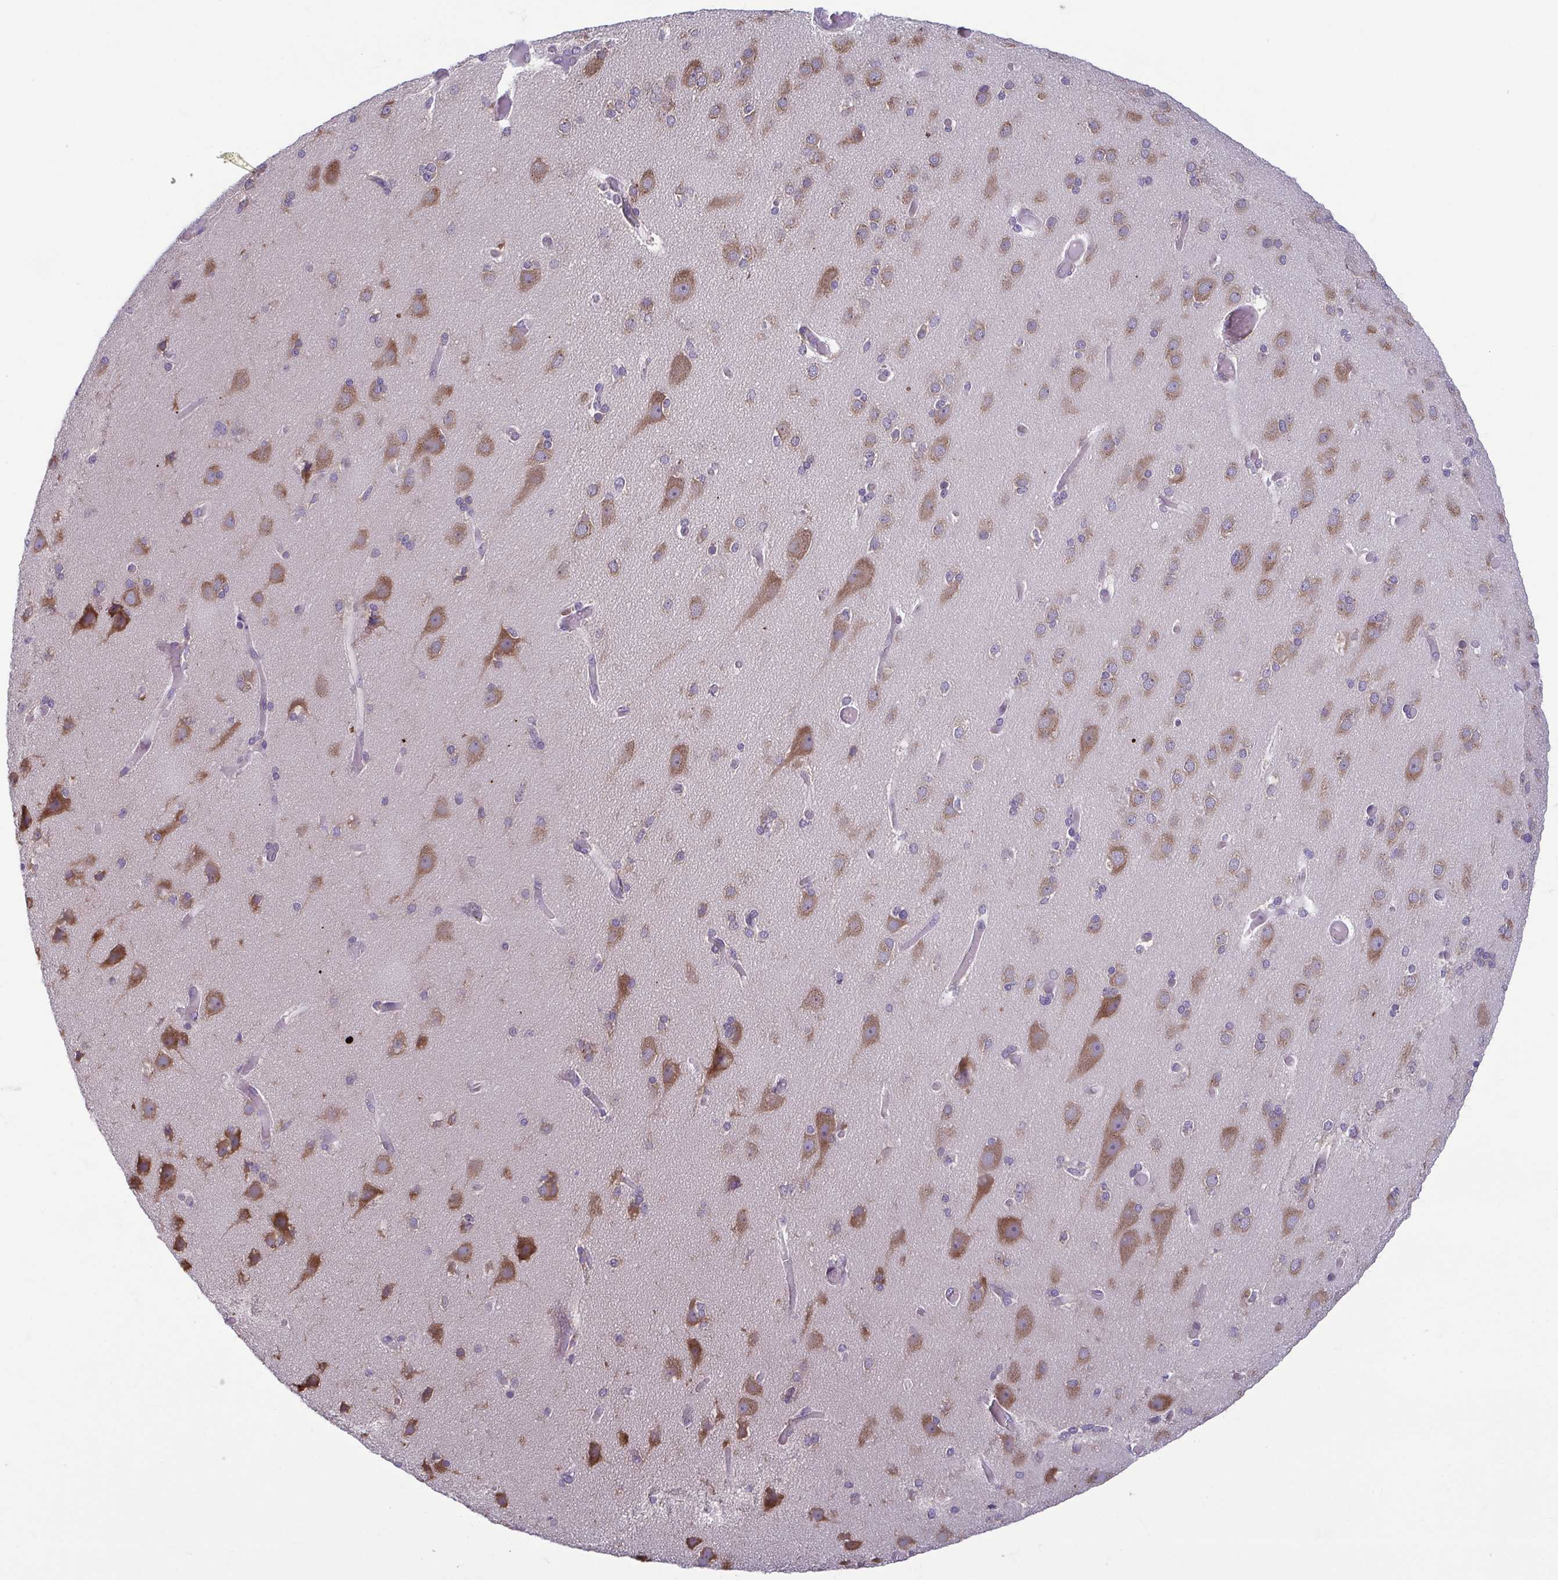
{"staining": {"intensity": "negative", "quantity": "none", "location": "none"}, "tissue": "cerebral cortex", "cell_type": "Endothelial cells", "image_type": "normal", "snomed": [{"axis": "morphology", "description": "Normal tissue, NOS"}, {"axis": "morphology", "description": "Glioma, malignant, High grade"}, {"axis": "topography", "description": "Cerebral cortex"}], "caption": "IHC micrograph of unremarkable cerebral cortex: human cerebral cortex stained with DAB demonstrates no significant protein positivity in endothelial cells.", "gene": "TMEM108", "patient": {"sex": "male", "age": 71}}